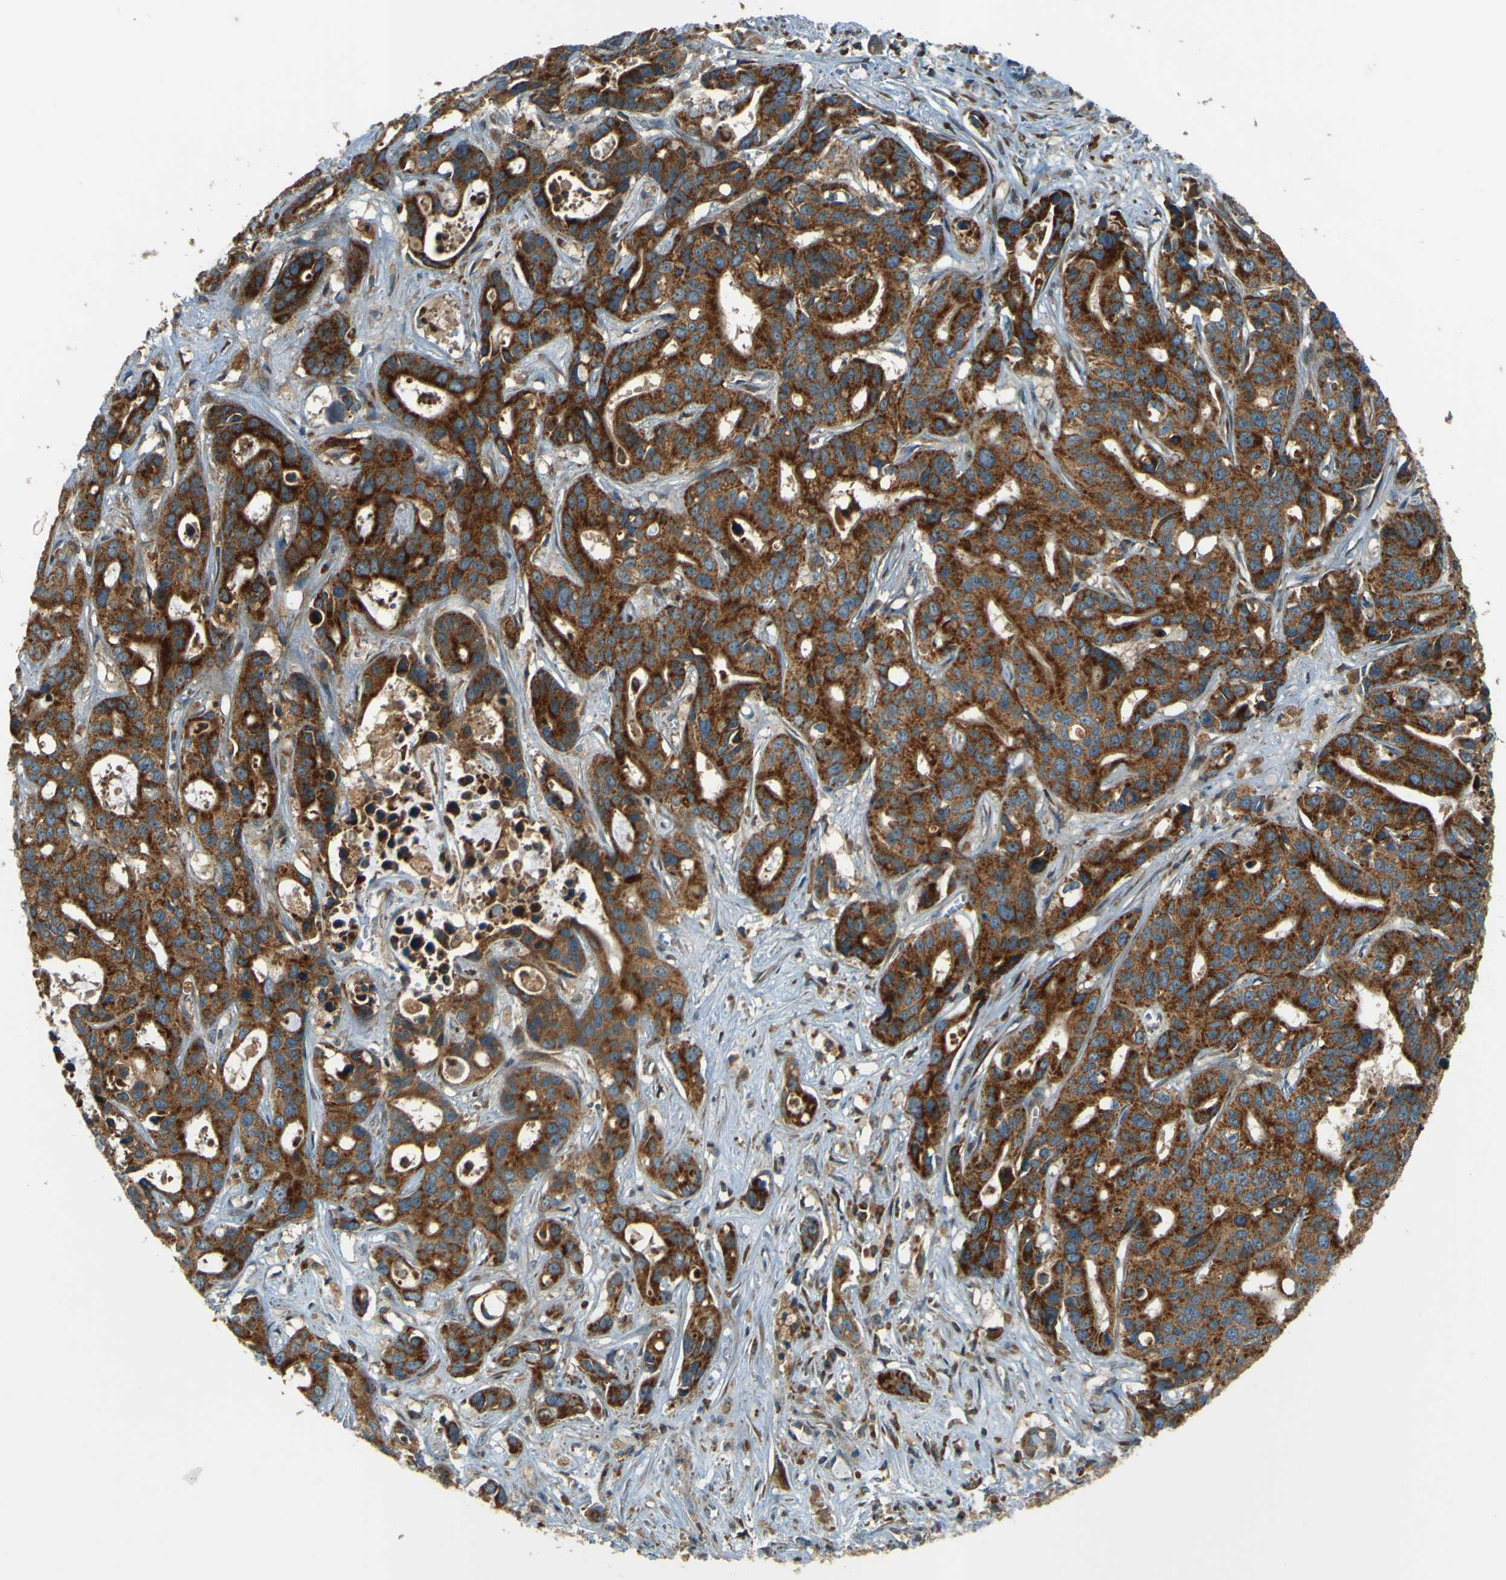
{"staining": {"intensity": "strong", "quantity": ">75%", "location": "cytoplasmic/membranous"}, "tissue": "liver cancer", "cell_type": "Tumor cells", "image_type": "cancer", "snomed": [{"axis": "morphology", "description": "Cholangiocarcinoma"}, {"axis": "topography", "description": "Liver"}], "caption": "IHC of human liver cholangiocarcinoma exhibits high levels of strong cytoplasmic/membranous expression in approximately >75% of tumor cells. (DAB IHC, brown staining for protein, blue staining for nuclei).", "gene": "DNAJC5", "patient": {"sex": "female", "age": 65}}